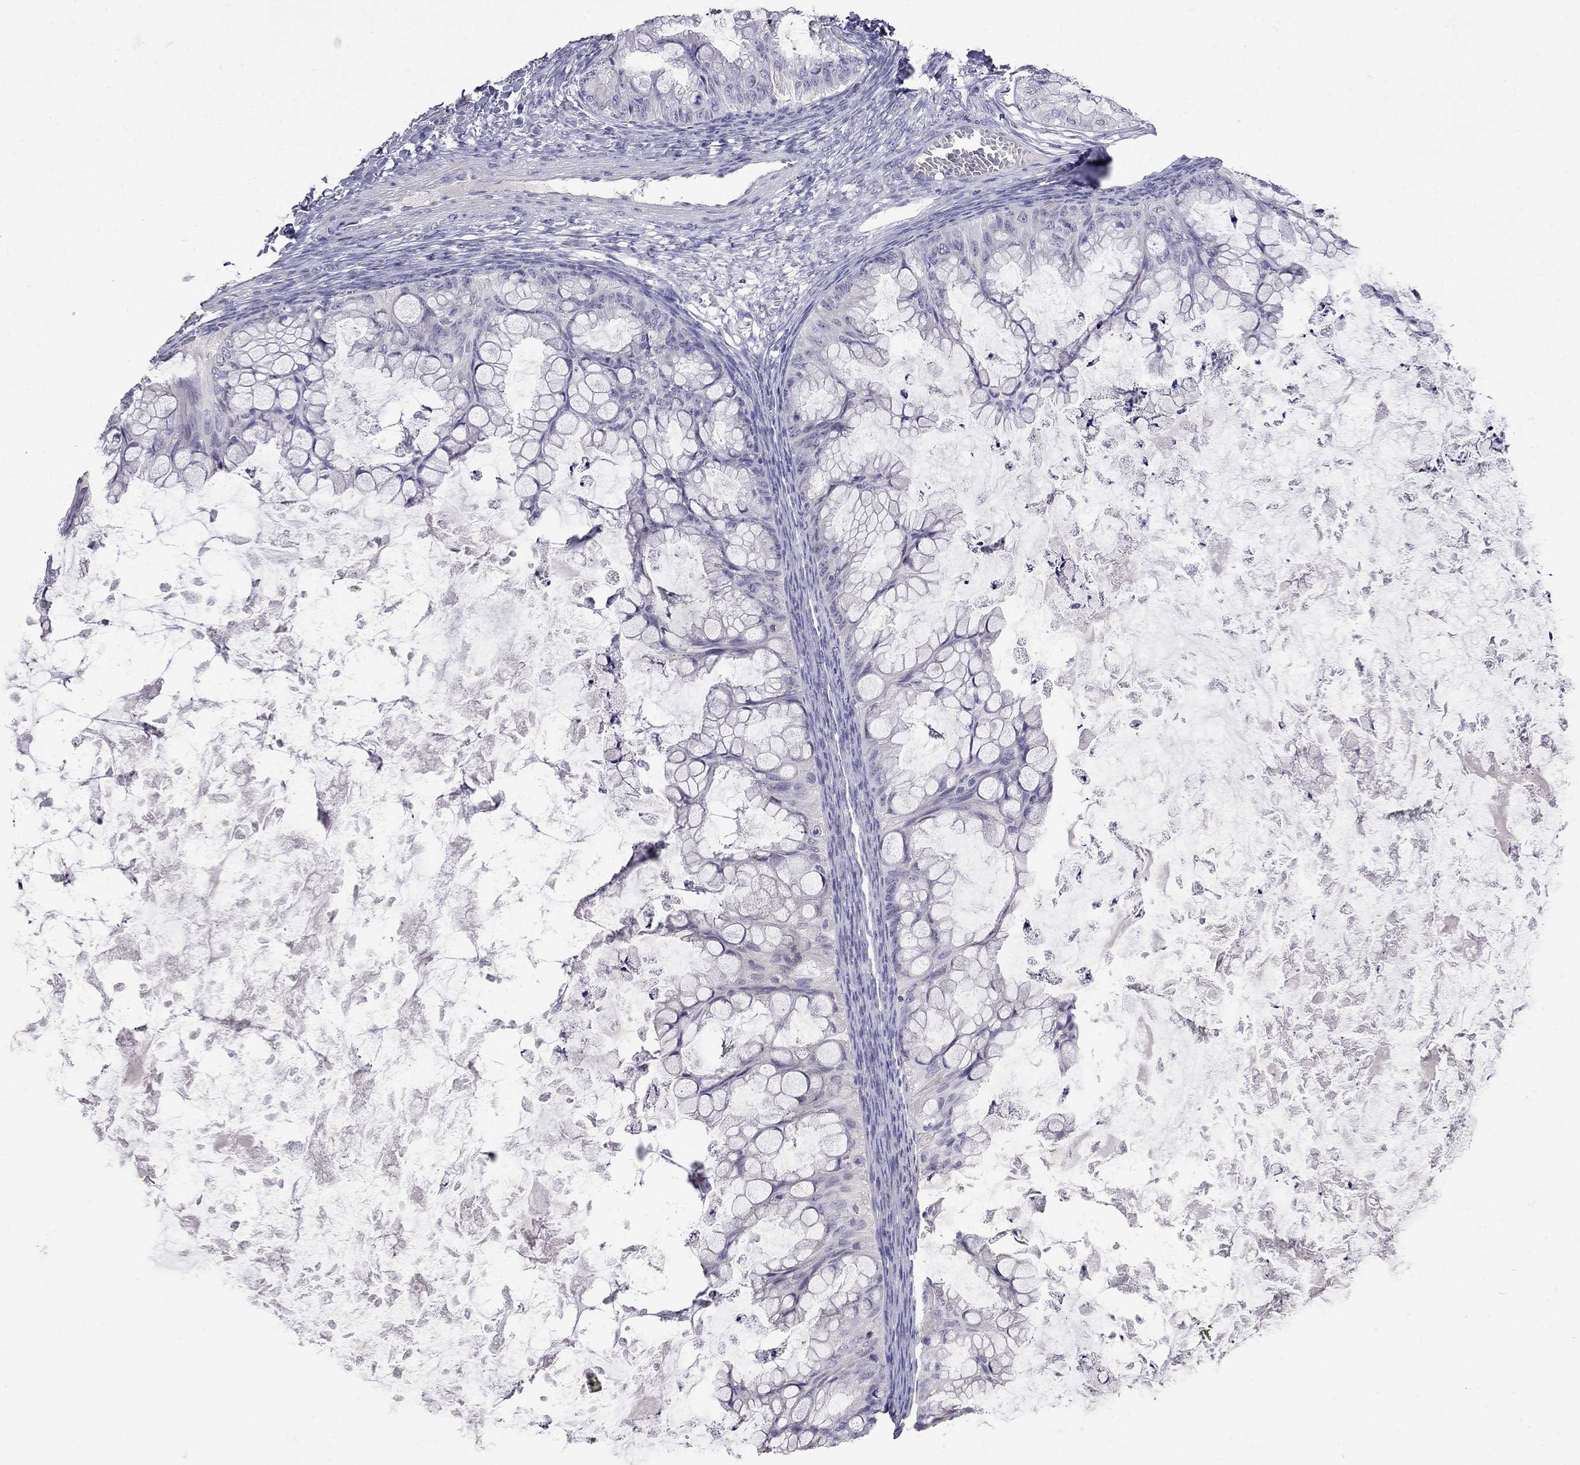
{"staining": {"intensity": "negative", "quantity": "none", "location": "none"}, "tissue": "ovarian cancer", "cell_type": "Tumor cells", "image_type": "cancer", "snomed": [{"axis": "morphology", "description": "Cystadenocarcinoma, mucinous, NOS"}, {"axis": "topography", "description": "Ovary"}], "caption": "Tumor cells are negative for protein expression in human mucinous cystadenocarcinoma (ovarian). (DAB (3,3'-diaminobenzidine) IHC visualized using brightfield microscopy, high magnification).", "gene": "CD8B", "patient": {"sex": "female", "age": 35}}